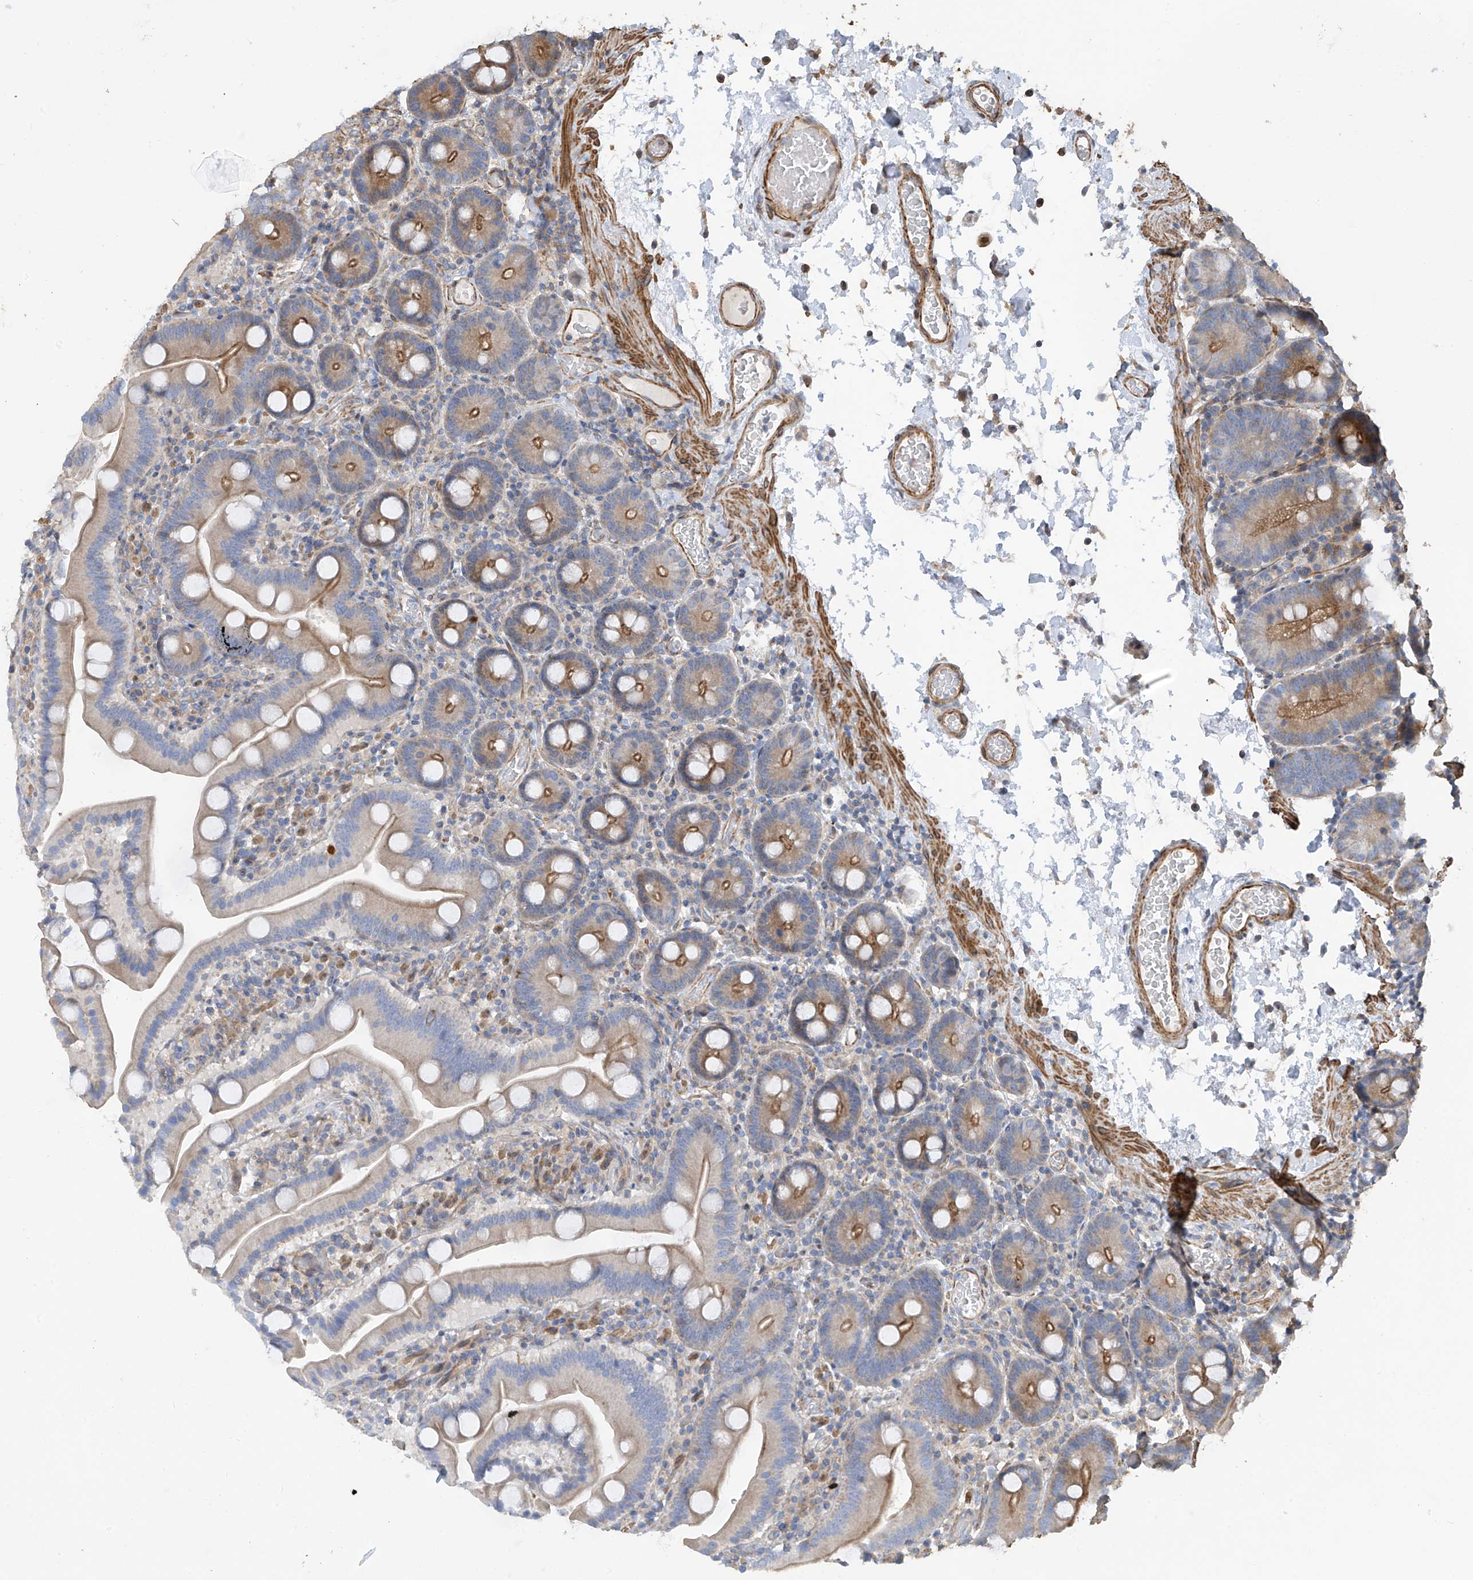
{"staining": {"intensity": "moderate", "quantity": "25%-75%", "location": "cytoplasmic/membranous"}, "tissue": "duodenum", "cell_type": "Glandular cells", "image_type": "normal", "snomed": [{"axis": "morphology", "description": "Normal tissue, NOS"}, {"axis": "topography", "description": "Duodenum"}], "caption": "IHC staining of benign duodenum, which reveals medium levels of moderate cytoplasmic/membranous expression in approximately 25%-75% of glandular cells indicating moderate cytoplasmic/membranous protein positivity. The staining was performed using DAB (brown) for protein detection and nuclei were counterstained in hematoxylin (blue).", "gene": "SLC43A3", "patient": {"sex": "male", "age": 55}}